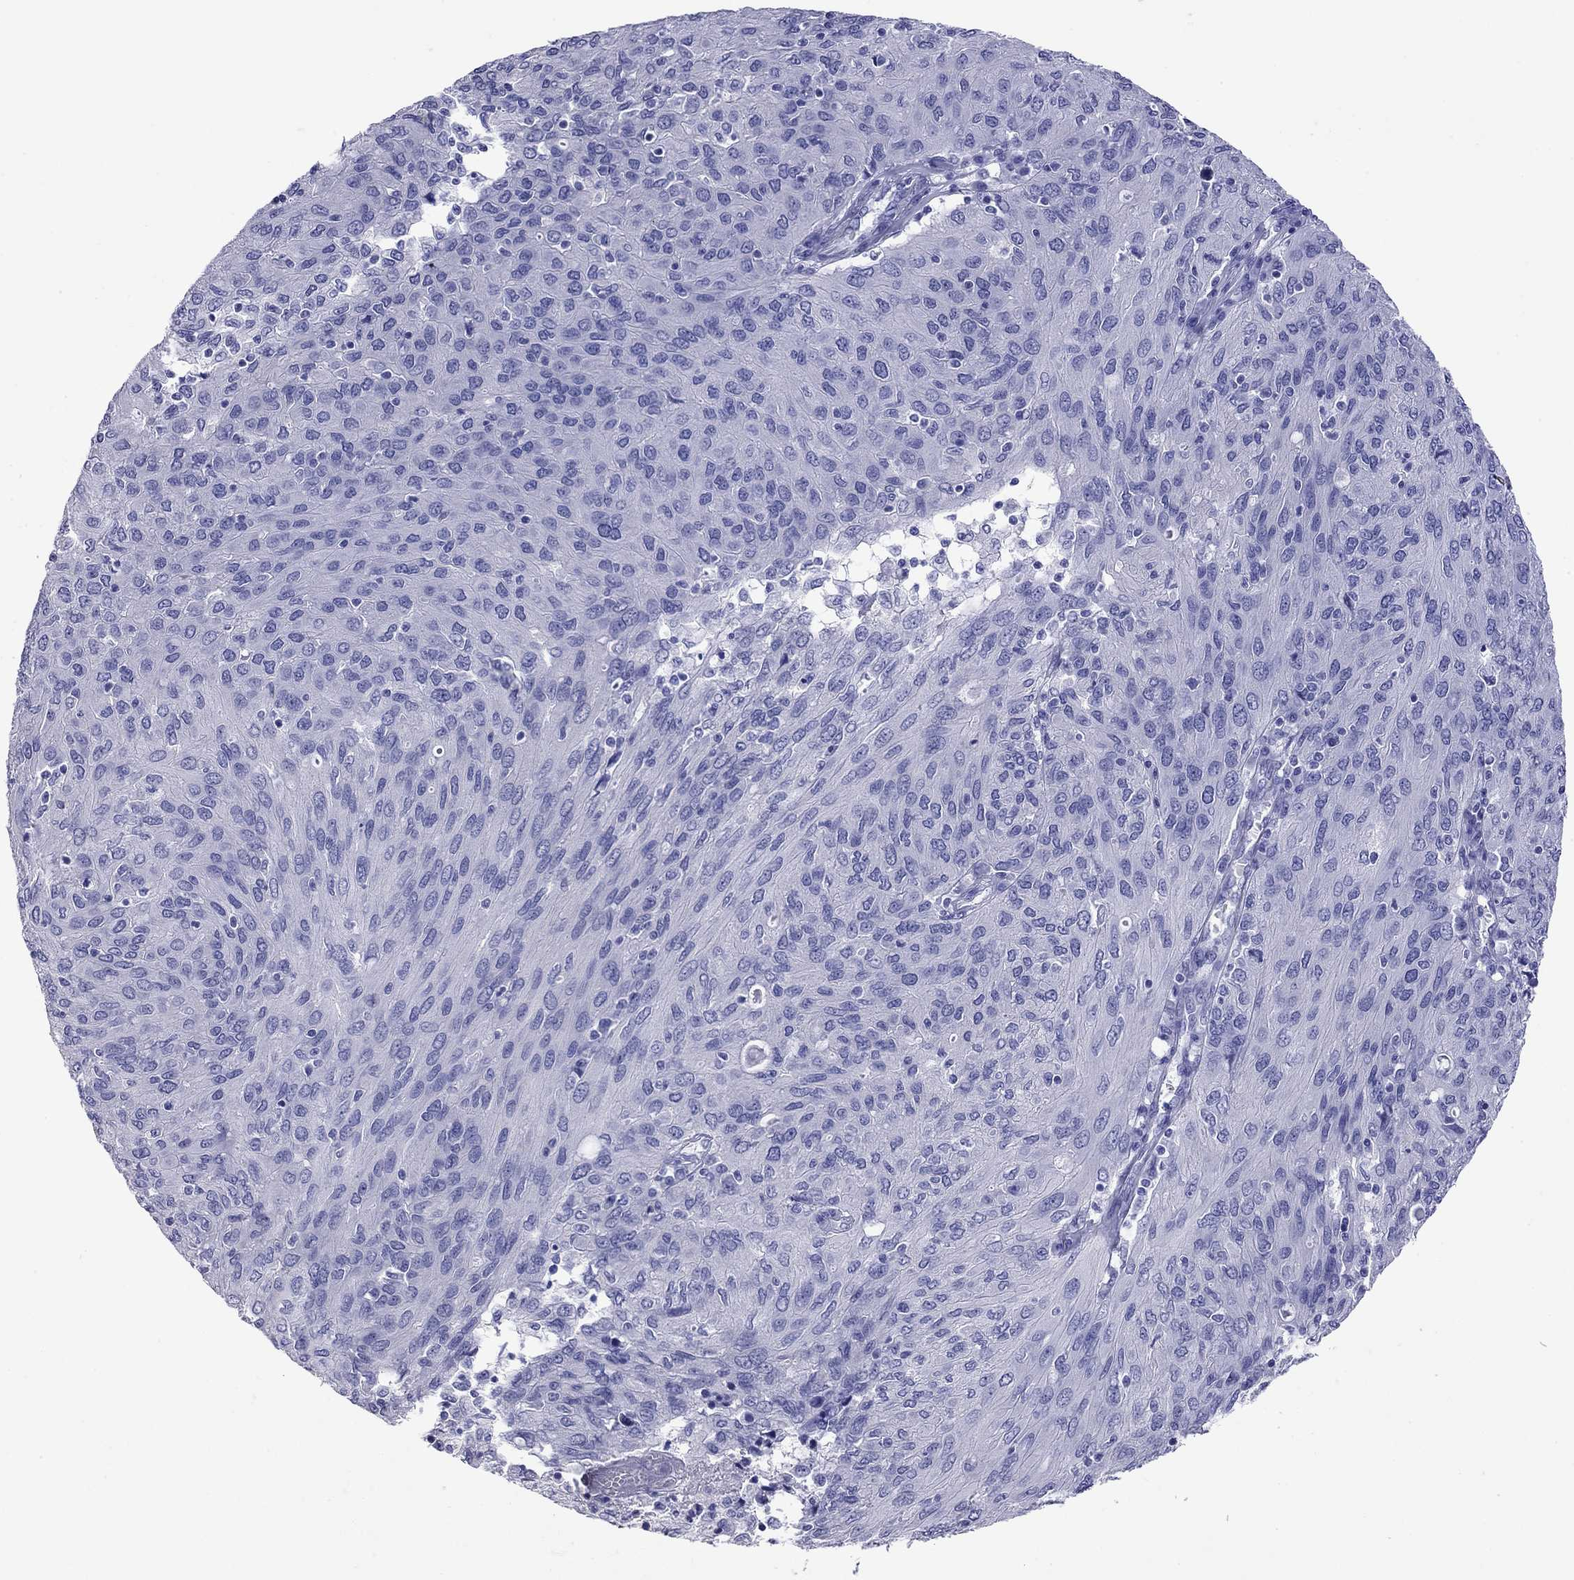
{"staining": {"intensity": "negative", "quantity": "none", "location": "none"}, "tissue": "ovarian cancer", "cell_type": "Tumor cells", "image_type": "cancer", "snomed": [{"axis": "morphology", "description": "Carcinoma, endometroid"}, {"axis": "topography", "description": "Ovary"}], "caption": "Immunohistochemistry of ovarian cancer displays no expression in tumor cells. Nuclei are stained in blue.", "gene": "KIAA2012", "patient": {"sex": "female", "age": 50}}